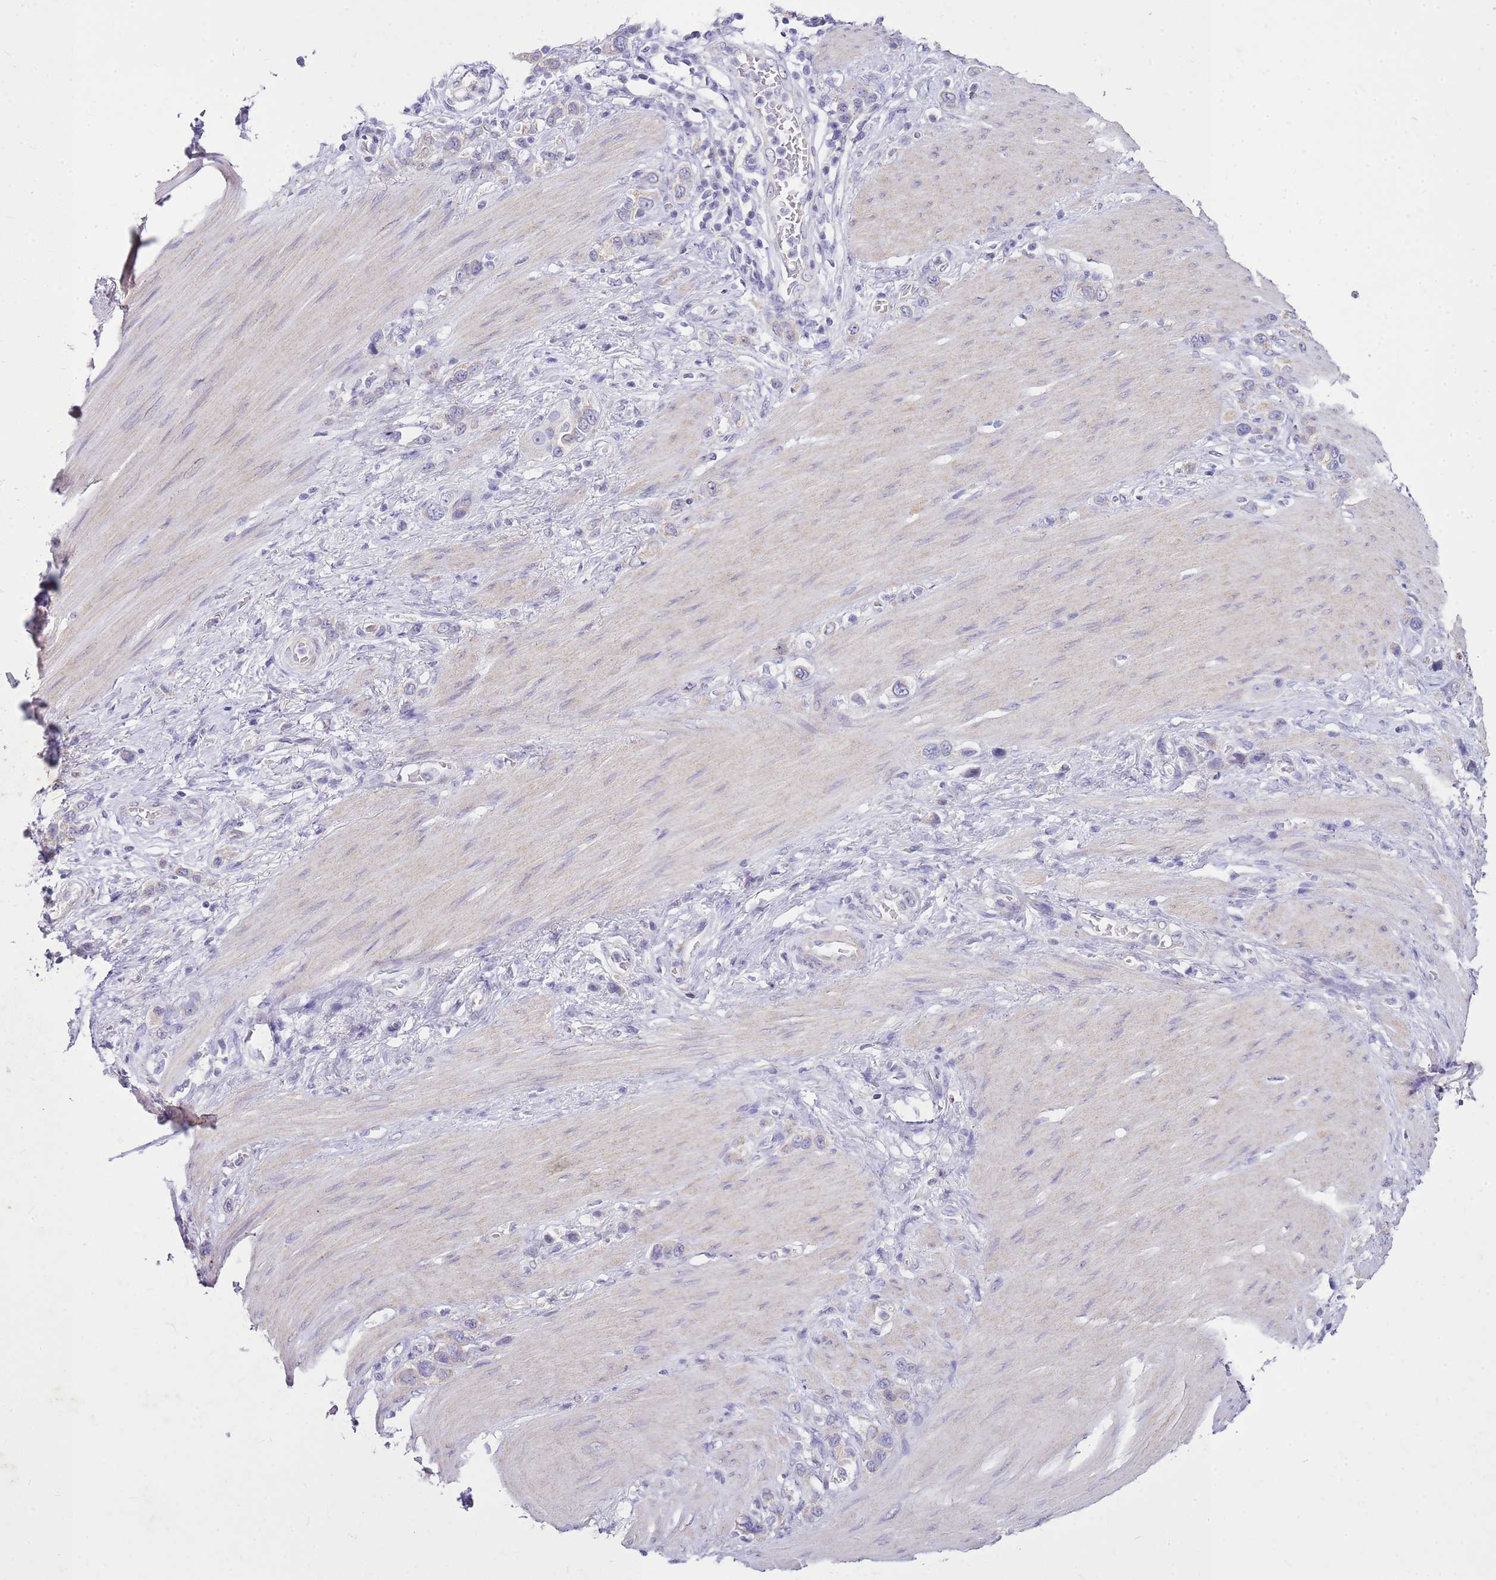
{"staining": {"intensity": "negative", "quantity": "none", "location": "none"}, "tissue": "stomach cancer", "cell_type": "Tumor cells", "image_type": "cancer", "snomed": [{"axis": "morphology", "description": "Adenocarcinoma, NOS"}, {"axis": "morphology", "description": "Adenocarcinoma, High grade"}, {"axis": "topography", "description": "Stomach, upper"}, {"axis": "topography", "description": "Stomach, lower"}], "caption": "Photomicrograph shows no significant protein positivity in tumor cells of stomach adenocarcinoma. (DAB (3,3'-diaminobenzidine) immunohistochemistry with hematoxylin counter stain).", "gene": "FABP2", "patient": {"sex": "female", "age": 65}}